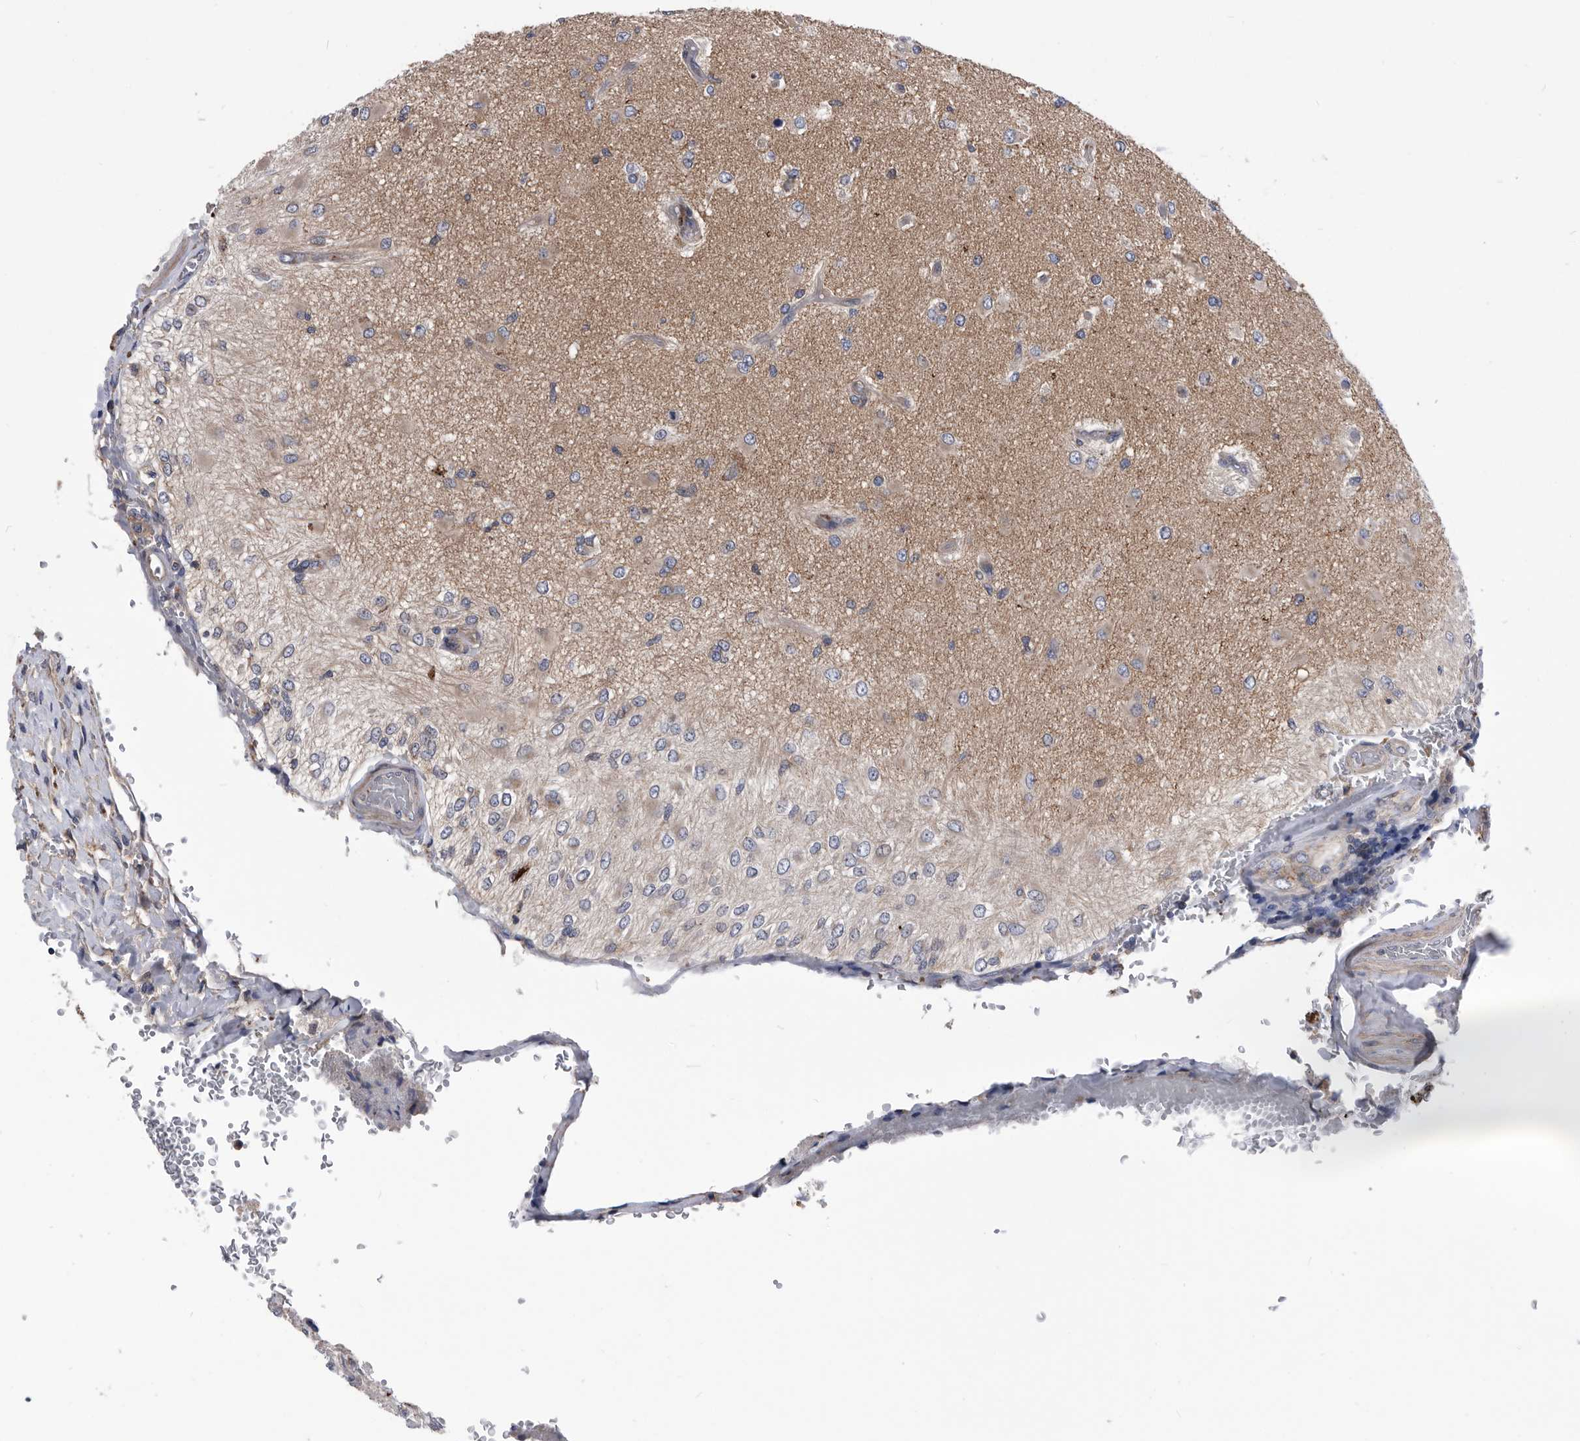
{"staining": {"intensity": "weak", "quantity": "<25%", "location": "cytoplasmic/membranous"}, "tissue": "glioma", "cell_type": "Tumor cells", "image_type": "cancer", "snomed": [{"axis": "morphology", "description": "Normal tissue, NOS"}, {"axis": "morphology", "description": "Glioma, malignant, High grade"}, {"axis": "topography", "description": "Cerebral cortex"}], "caption": "Immunohistochemistry photomicrograph of human malignant glioma (high-grade) stained for a protein (brown), which exhibits no staining in tumor cells.", "gene": "BAIAP3", "patient": {"sex": "male", "age": 77}}